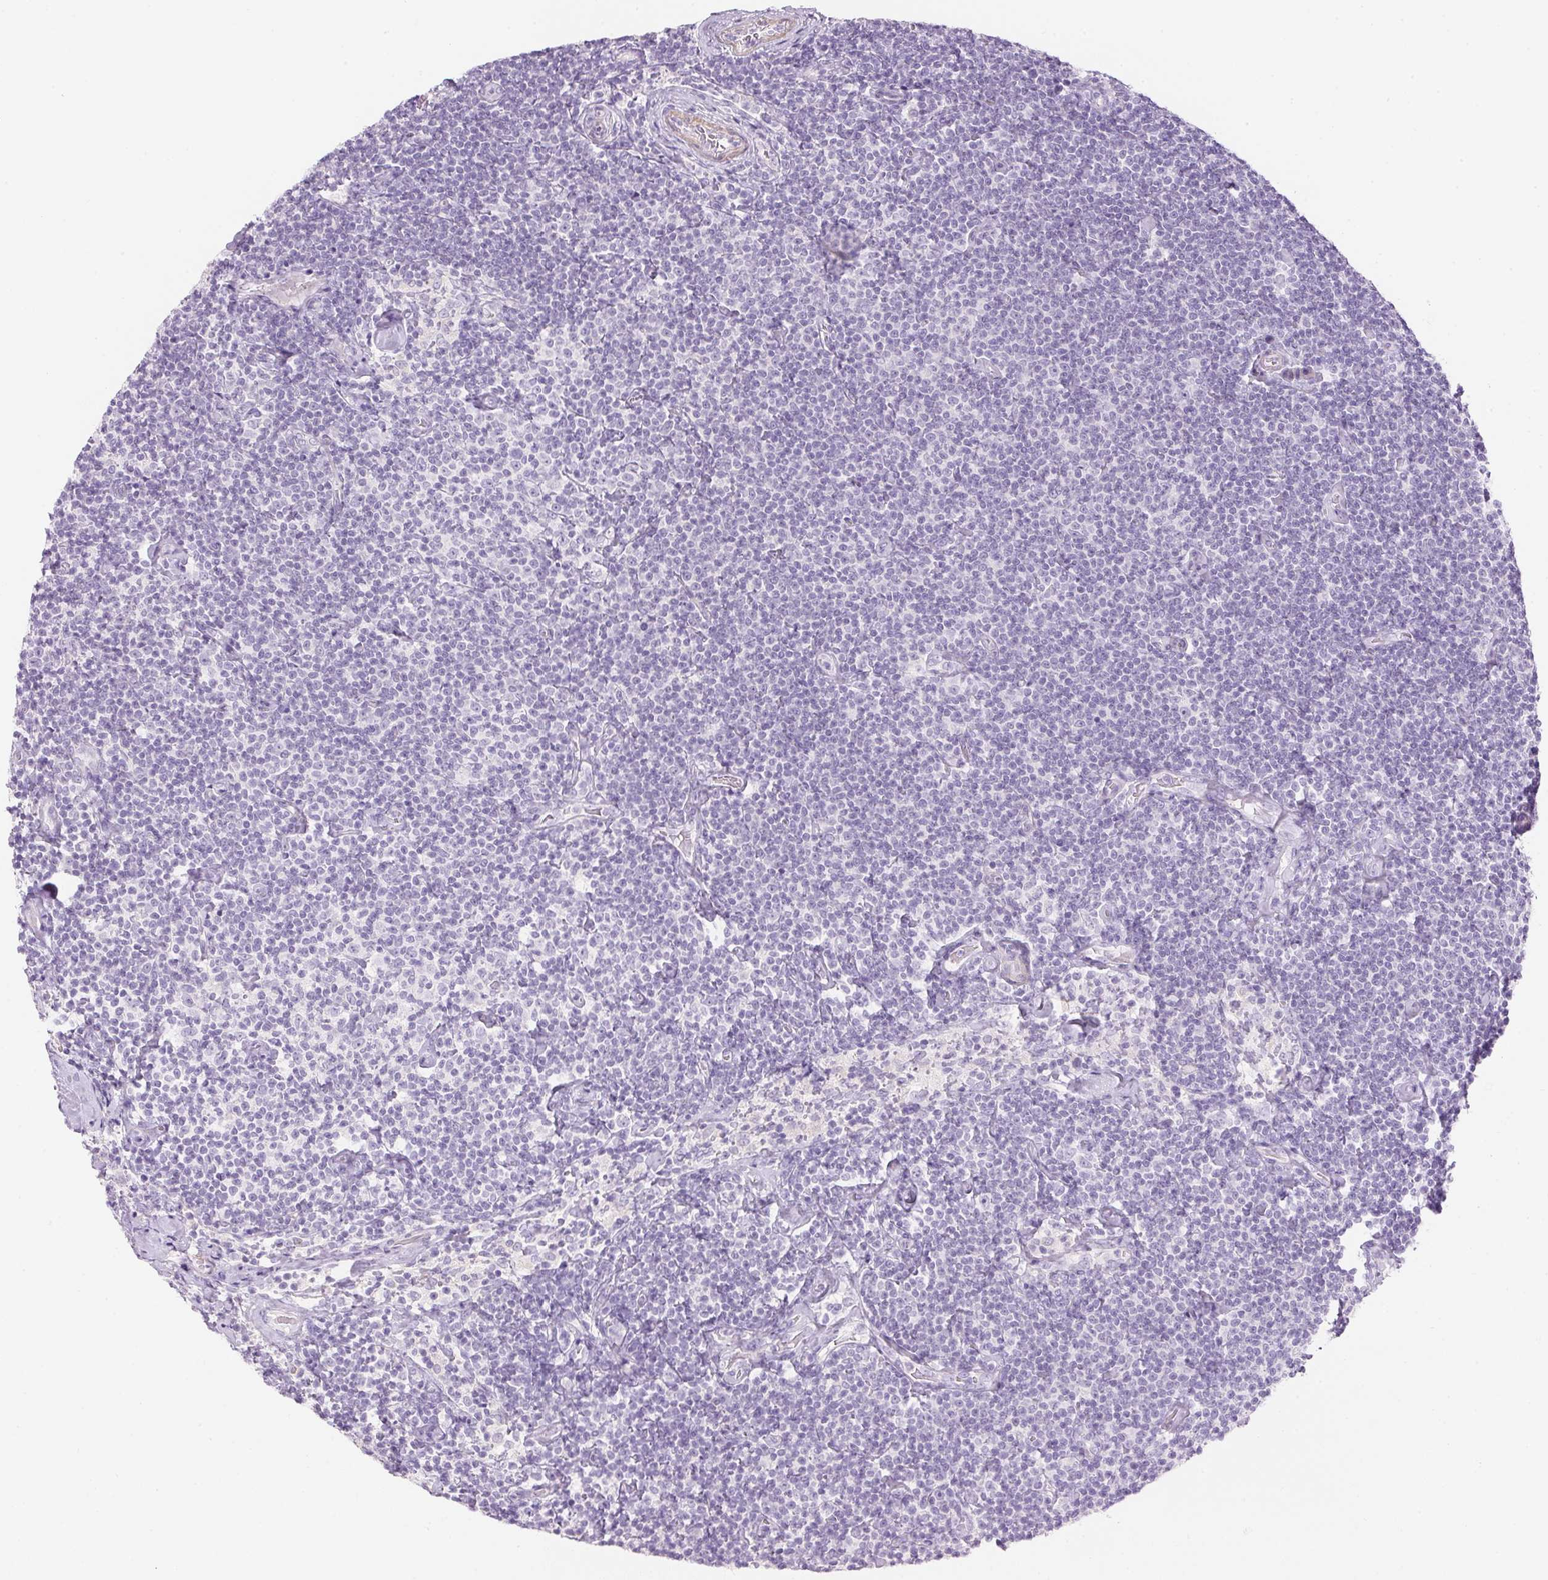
{"staining": {"intensity": "negative", "quantity": "none", "location": "none"}, "tissue": "lymphoma", "cell_type": "Tumor cells", "image_type": "cancer", "snomed": [{"axis": "morphology", "description": "Malignant lymphoma, non-Hodgkin's type, Low grade"}, {"axis": "topography", "description": "Lymph node"}], "caption": "A photomicrograph of lymphoma stained for a protein displays no brown staining in tumor cells.", "gene": "KCNE2", "patient": {"sex": "male", "age": 81}}